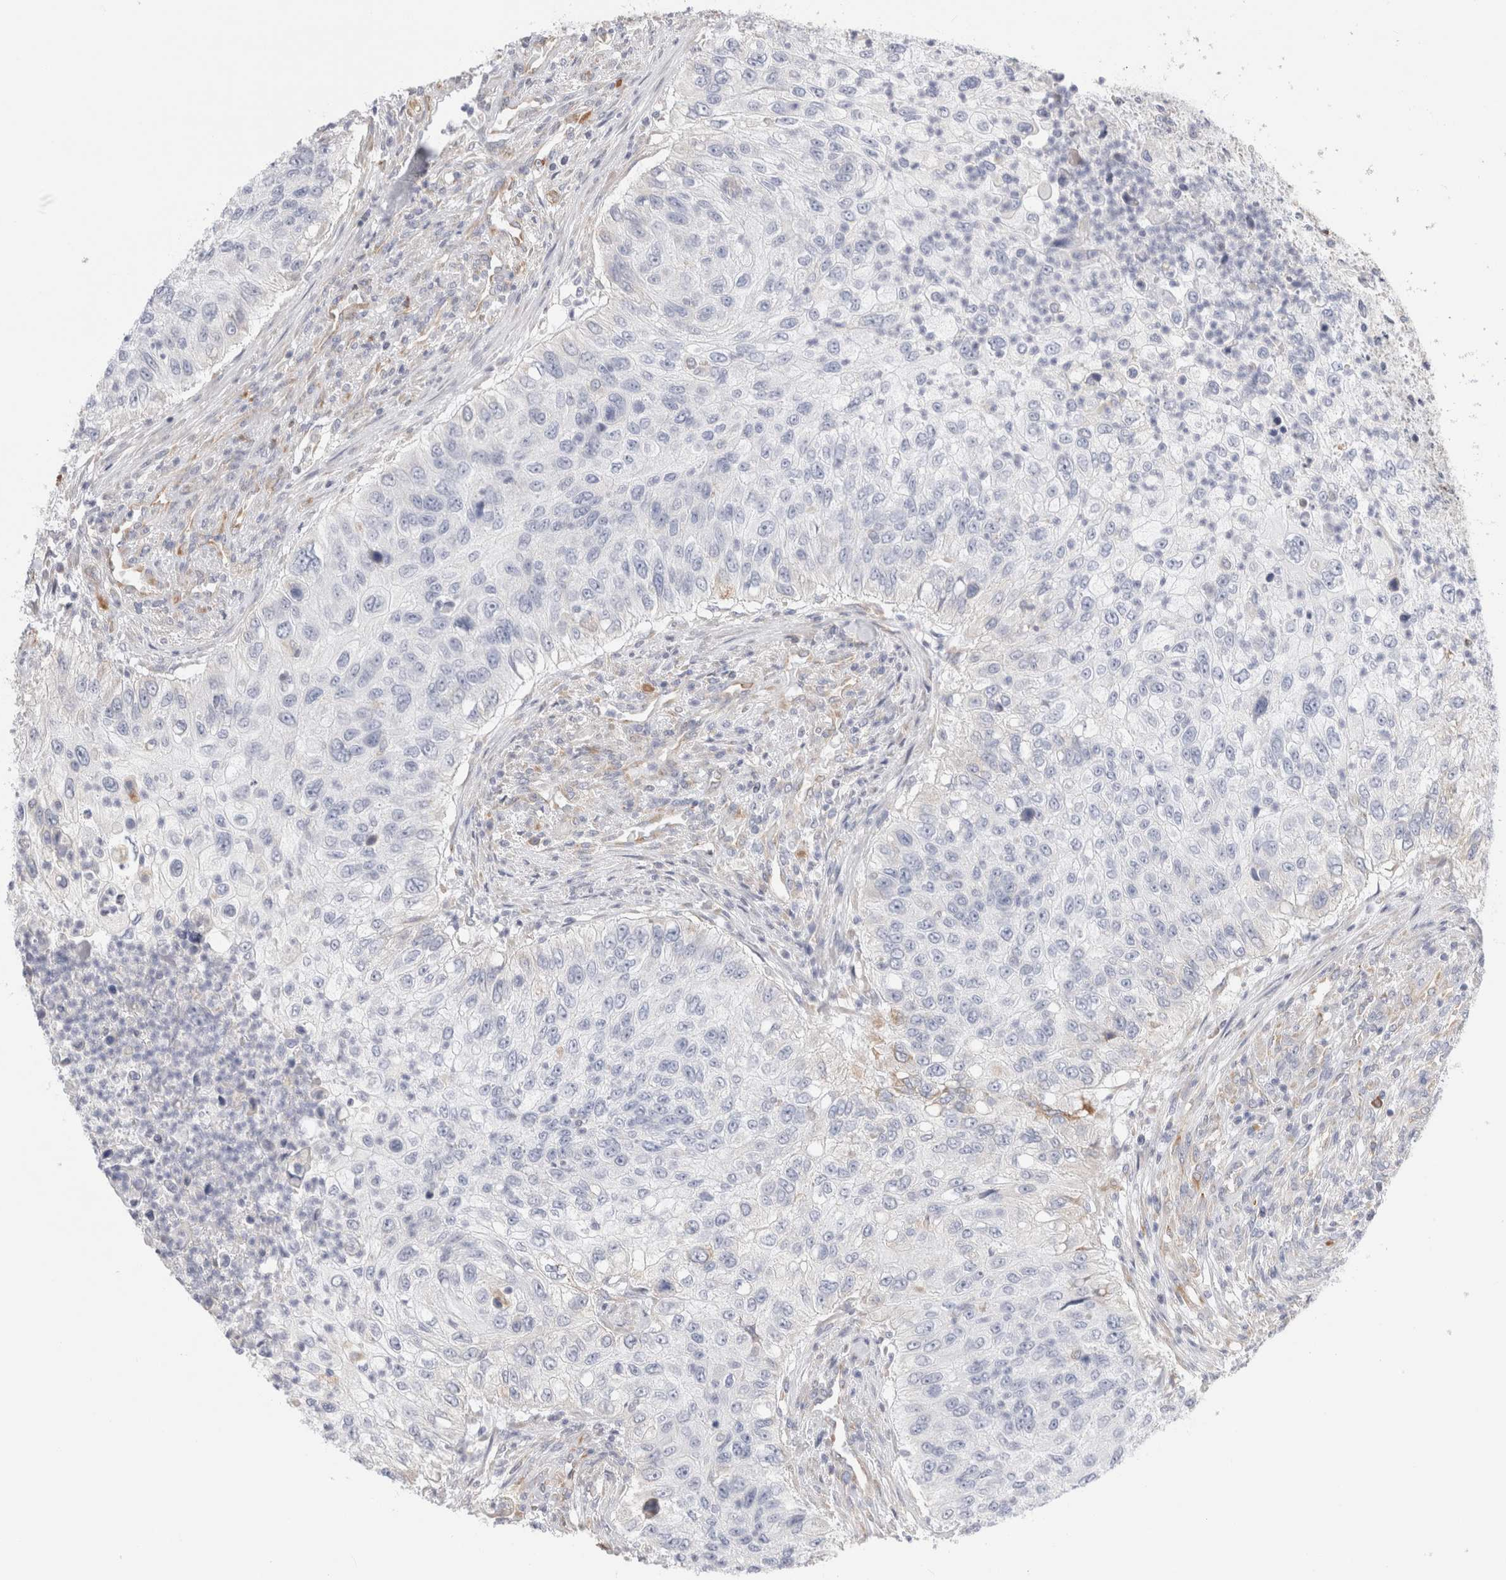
{"staining": {"intensity": "negative", "quantity": "none", "location": "none"}, "tissue": "urothelial cancer", "cell_type": "Tumor cells", "image_type": "cancer", "snomed": [{"axis": "morphology", "description": "Urothelial carcinoma, High grade"}, {"axis": "topography", "description": "Urinary bladder"}], "caption": "Immunohistochemistry photomicrograph of neoplastic tissue: urothelial cancer stained with DAB demonstrates no significant protein staining in tumor cells. The staining is performed using DAB (3,3'-diaminobenzidine) brown chromogen with nuclei counter-stained in using hematoxylin.", "gene": "CSK", "patient": {"sex": "female", "age": 60}}